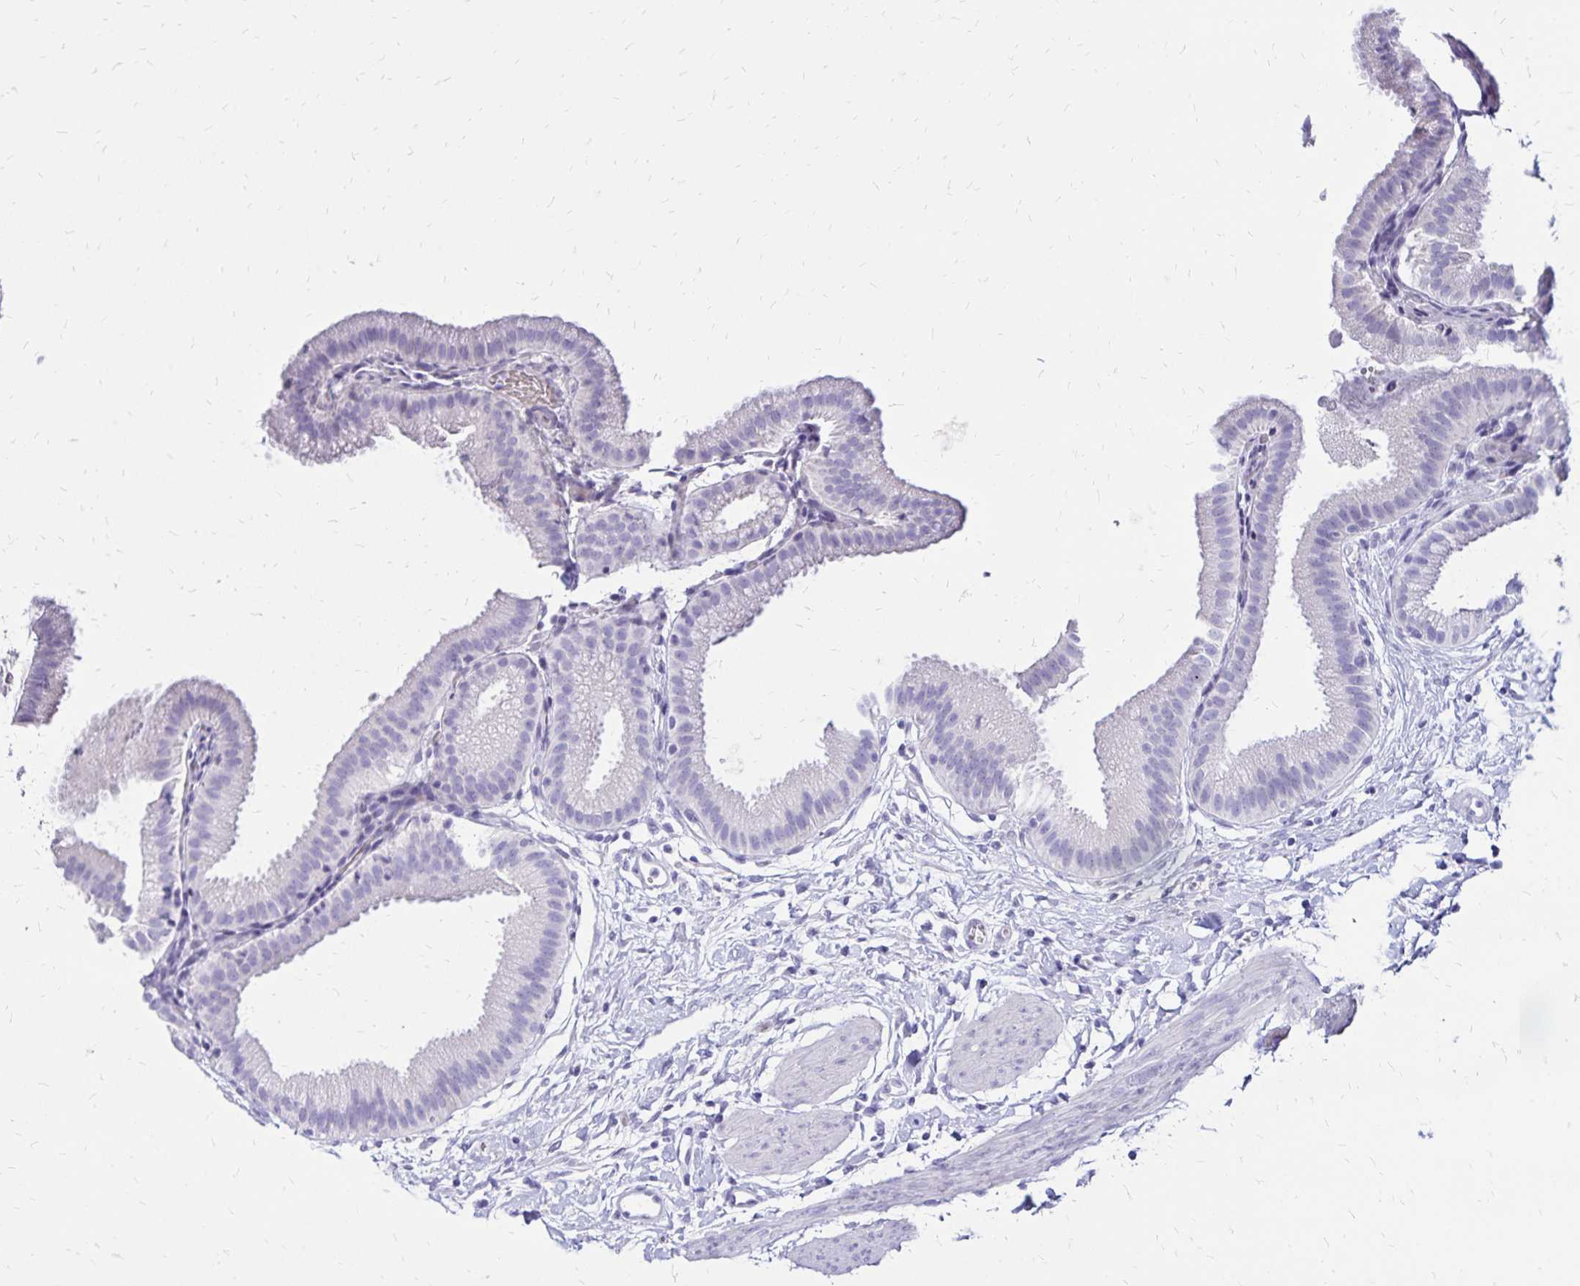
{"staining": {"intensity": "negative", "quantity": "none", "location": "none"}, "tissue": "gallbladder", "cell_type": "Glandular cells", "image_type": "normal", "snomed": [{"axis": "morphology", "description": "Normal tissue, NOS"}, {"axis": "topography", "description": "Gallbladder"}], "caption": "A photomicrograph of human gallbladder is negative for staining in glandular cells. The staining was performed using DAB to visualize the protein expression in brown, while the nuclei were stained in blue with hematoxylin (Magnification: 20x).", "gene": "LIN28B", "patient": {"sex": "female", "age": 63}}